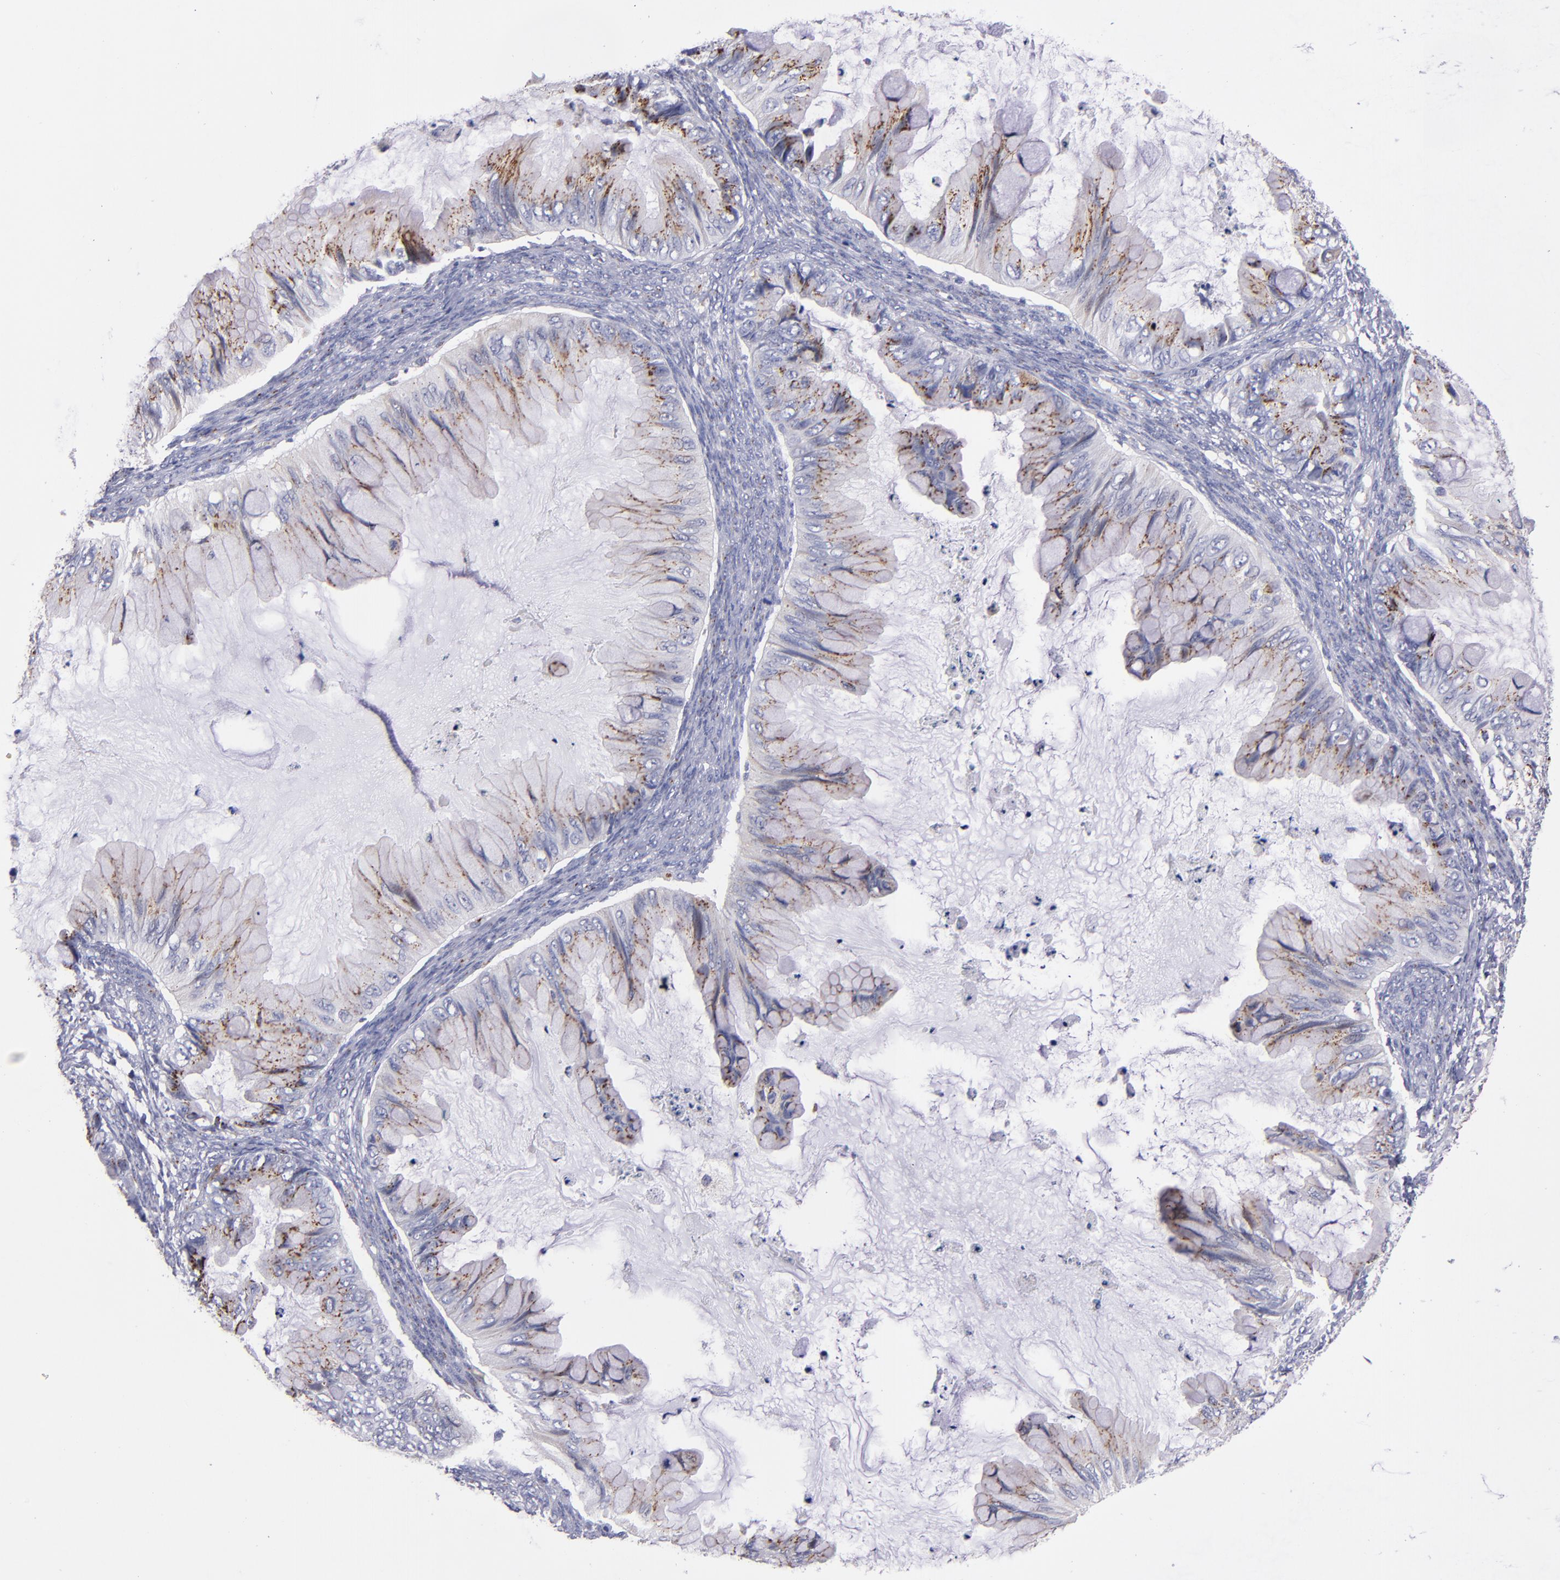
{"staining": {"intensity": "strong", "quantity": ">75%", "location": "cytoplasmic/membranous"}, "tissue": "ovarian cancer", "cell_type": "Tumor cells", "image_type": "cancer", "snomed": [{"axis": "morphology", "description": "Cystadenocarcinoma, mucinous, NOS"}, {"axis": "topography", "description": "Ovary"}], "caption": "Ovarian cancer (mucinous cystadenocarcinoma) stained with a protein marker demonstrates strong staining in tumor cells.", "gene": "RAB41", "patient": {"sex": "female", "age": 36}}